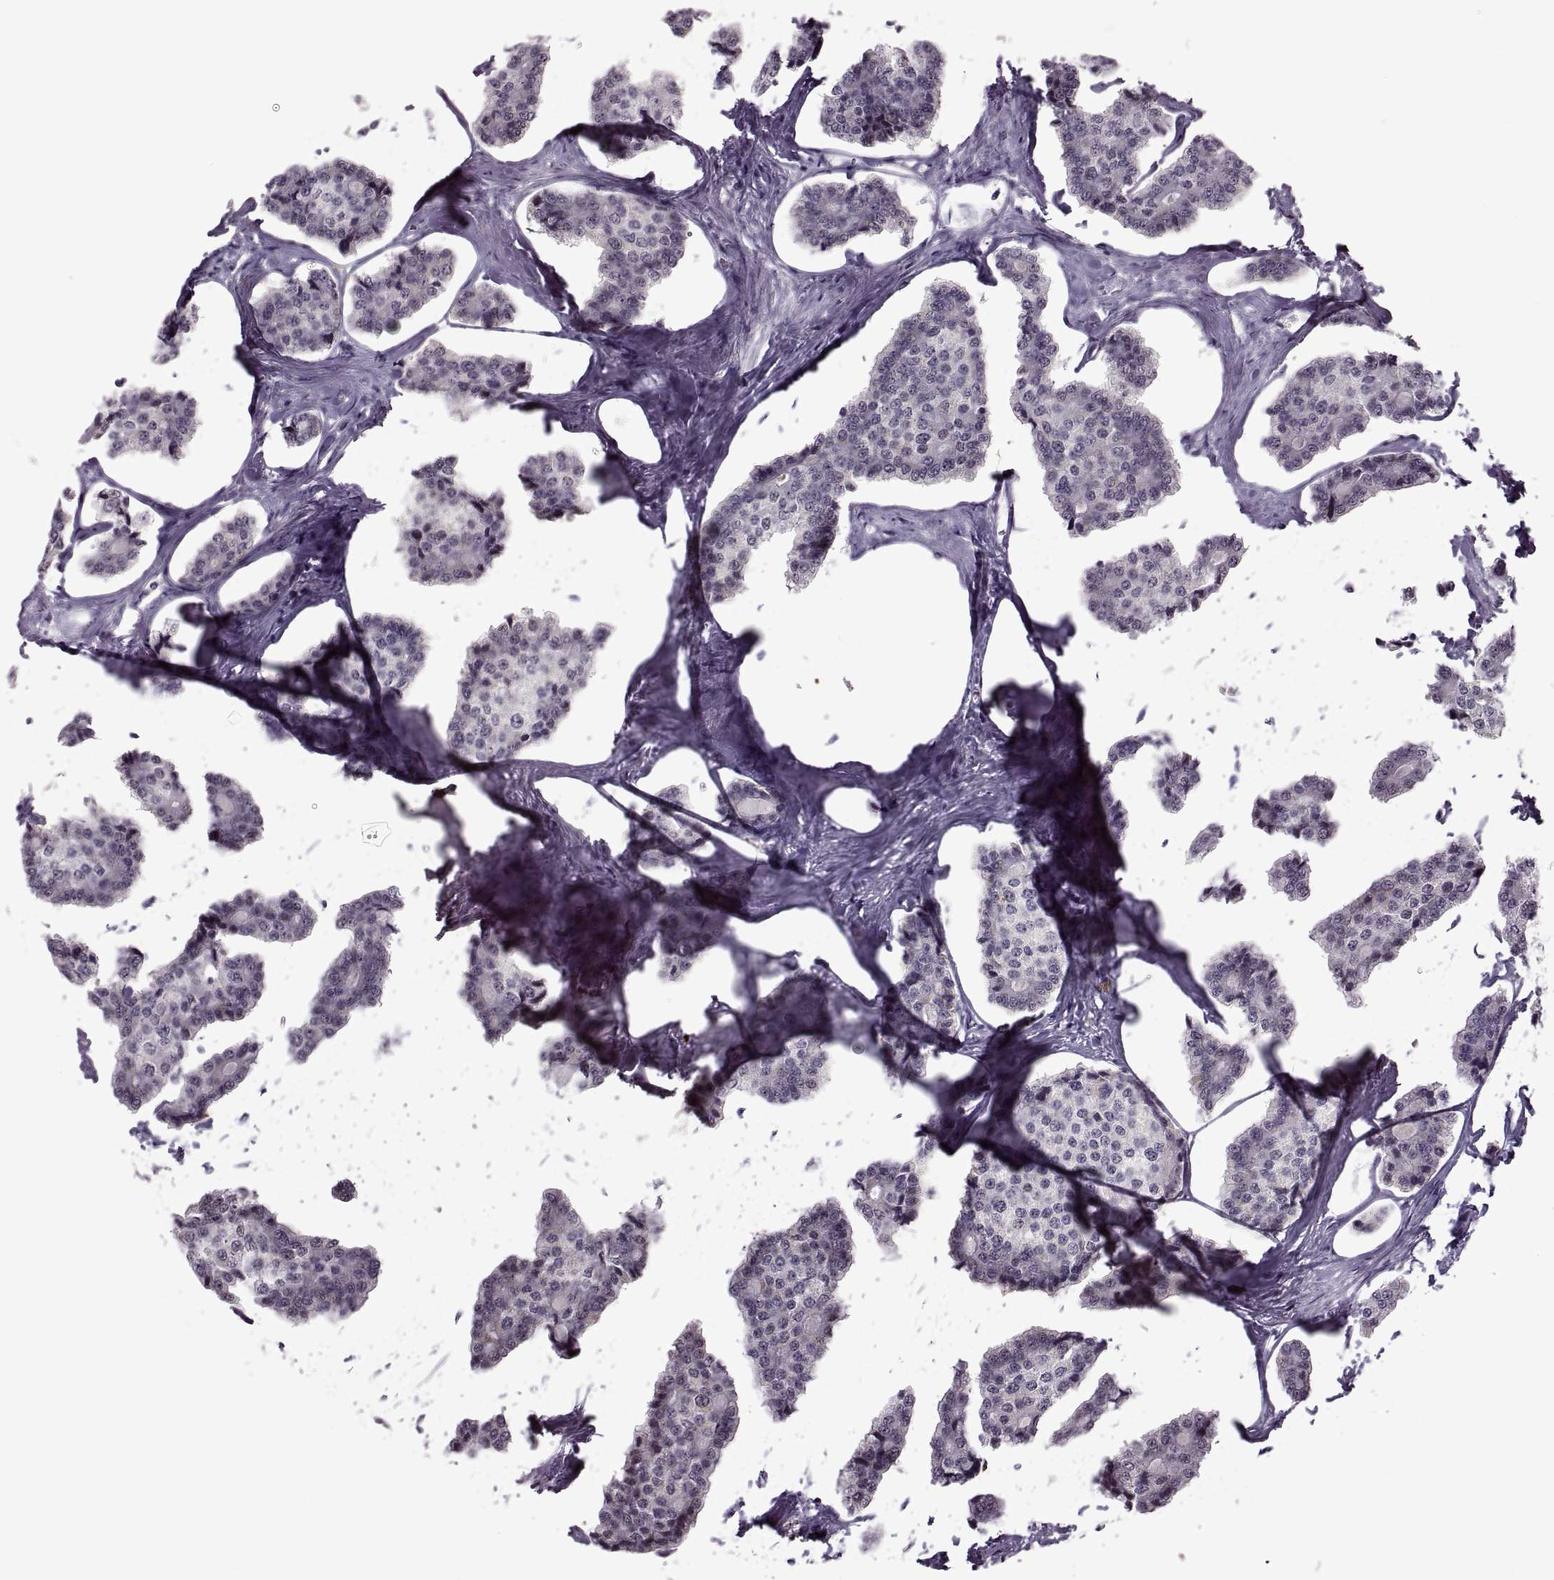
{"staining": {"intensity": "negative", "quantity": "none", "location": "none"}, "tissue": "carcinoid", "cell_type": "Tumor cells", "image_type": "cancer", "snomed": [{"axis": "morphology", "description": "Carcinoid, malignant, NOS"}, {"axis": "topography", "description": "Small intestine"}], "caption": "This is an immunohistochemistry (IHC) micrograph of human carcinoid. There is no positivity in tumor cells.", "gene": "PRSS37", "patient": {"sex": "female", "age": 65}}